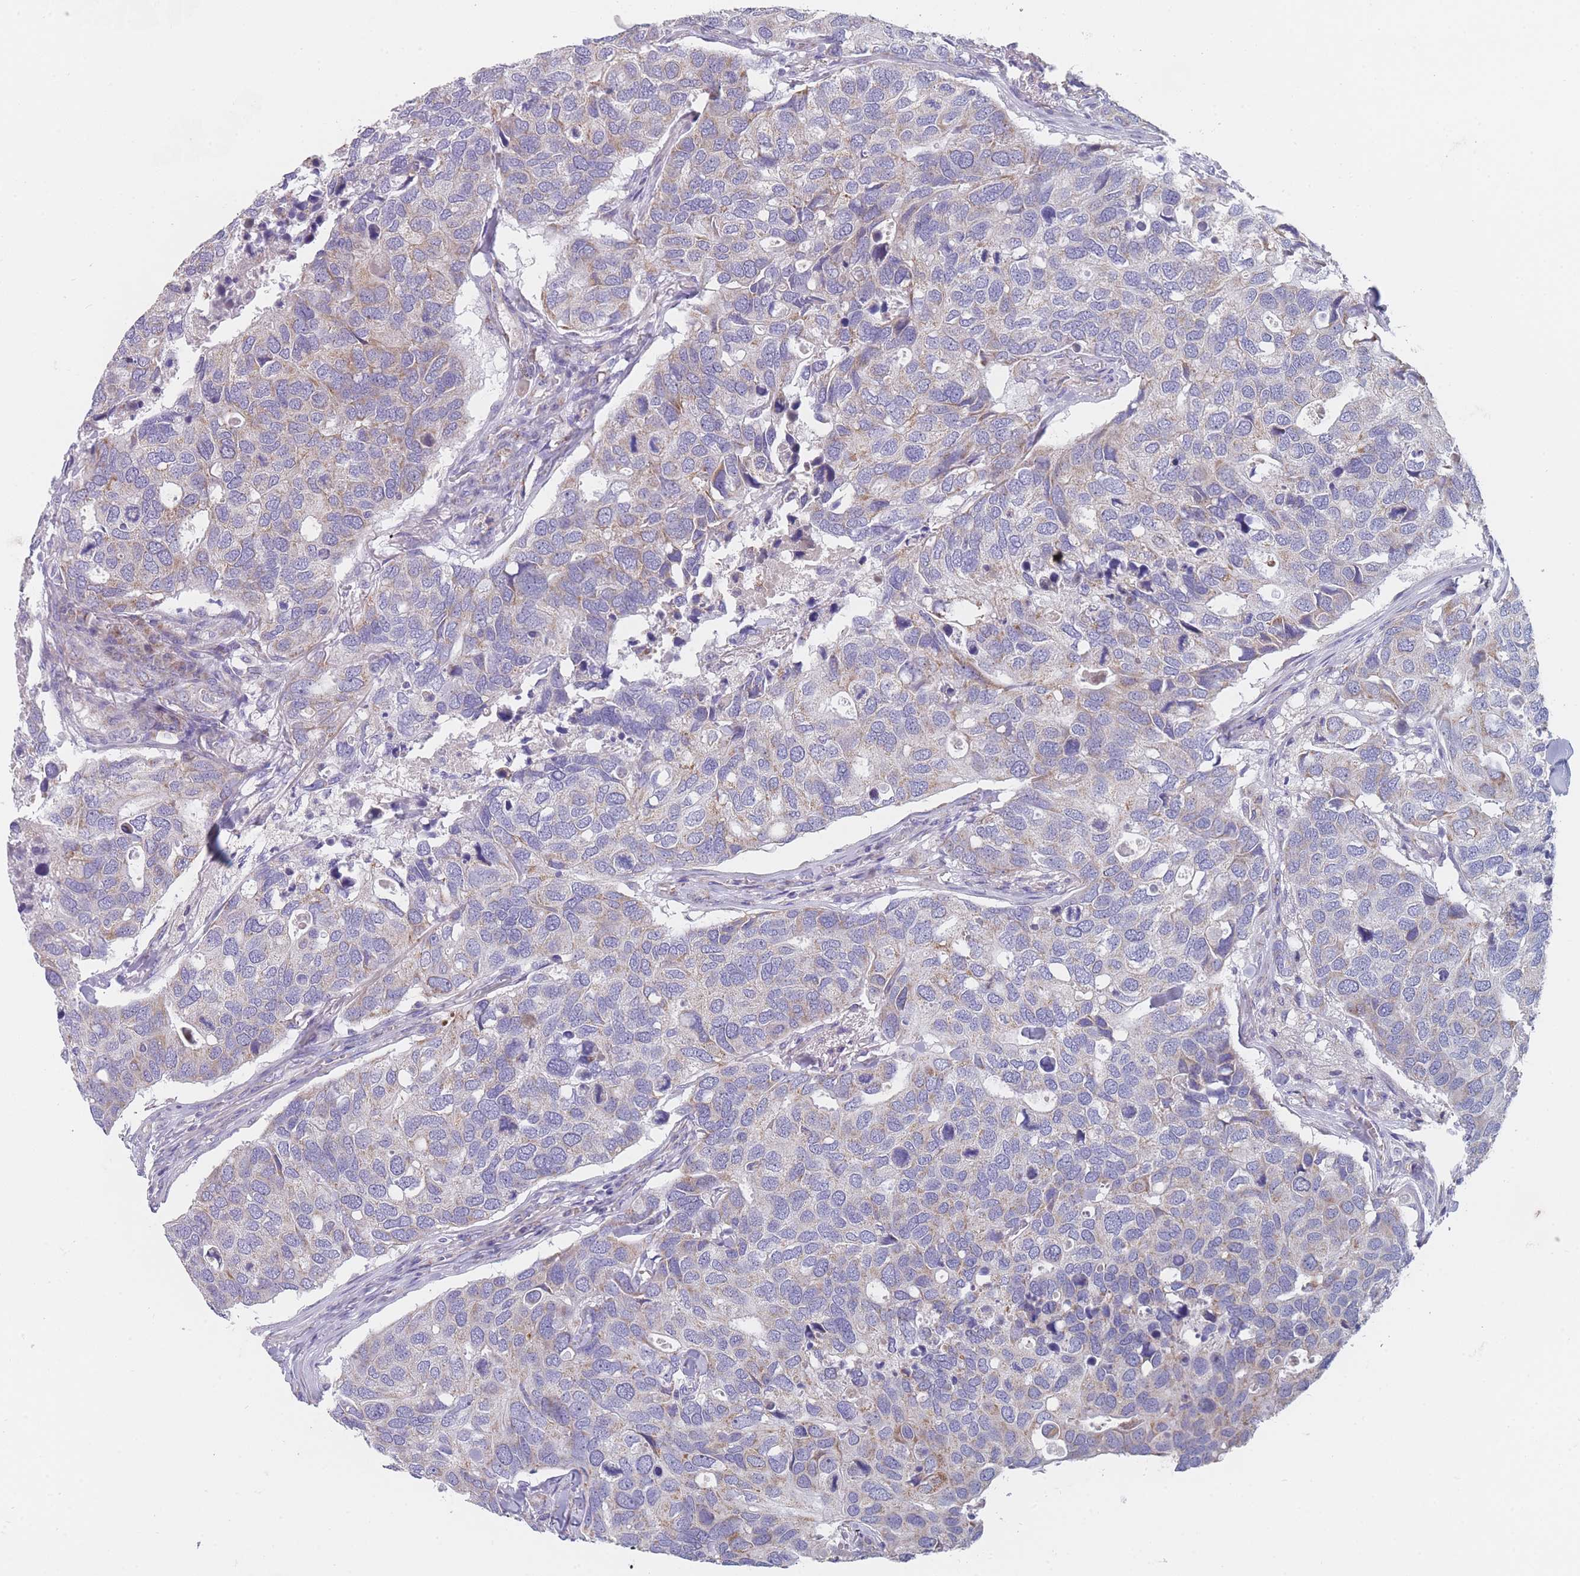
{"staining": {"intensity": "moderate", "quantity": "<25%", "location": "cytoplasmic/membranous"}, "tissue": "breast cancer", "cell_type": "Tumor cells", "image_type": "cancer", "snomed": [{"axis": "morphology", "description": "Duct carcinoma"}, {"axis": "topography", "description": "Breast"}], "caption": "Protein expression analysis of human breast cancer (intraductal carcinoma) reveals moderate cytoplasmic/membranous expression in about <25% of tumor cells.", "gene": "MRPS14", "patient": {"sex": "female", "age": 83}}